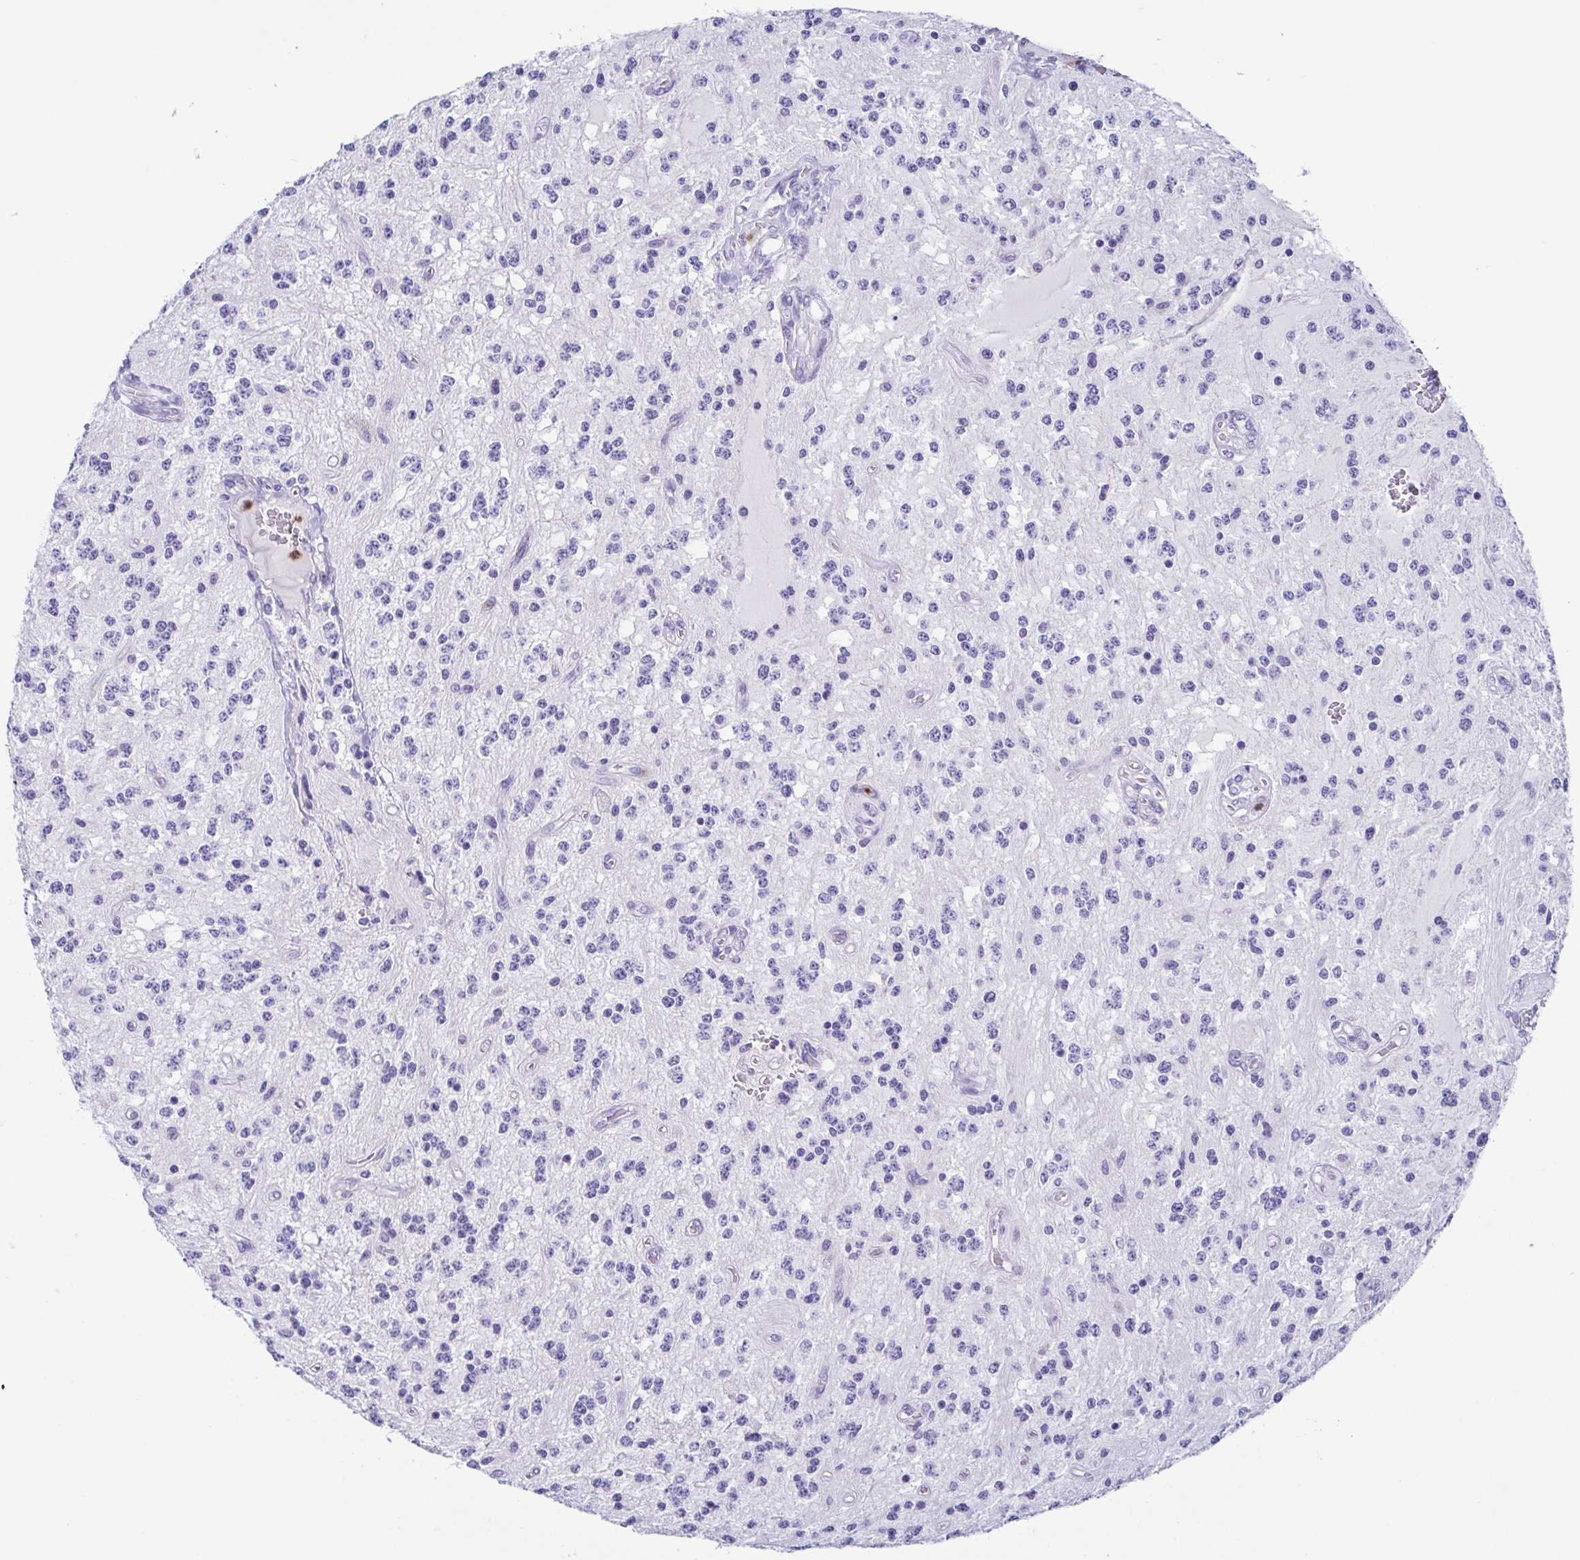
{"staining": {"intensity": "negative", "quantity": "none", "location": "none"}, "tissue": "glioma", "cell_type": "Tumor cells", "image_type": "cancer", "snomed": [{"axis": "morphology", "description": "Glioma, malignant, Low grade"}, {"axis": "topography", "description": "Cerebellum"}], "caption": "Malignant low-grade glioma stained for a protein using immunohistochemistry exhibits no positivity tumor cells.", "gene": "AZU1", "patient": {"sex": "female", "age": 14}}